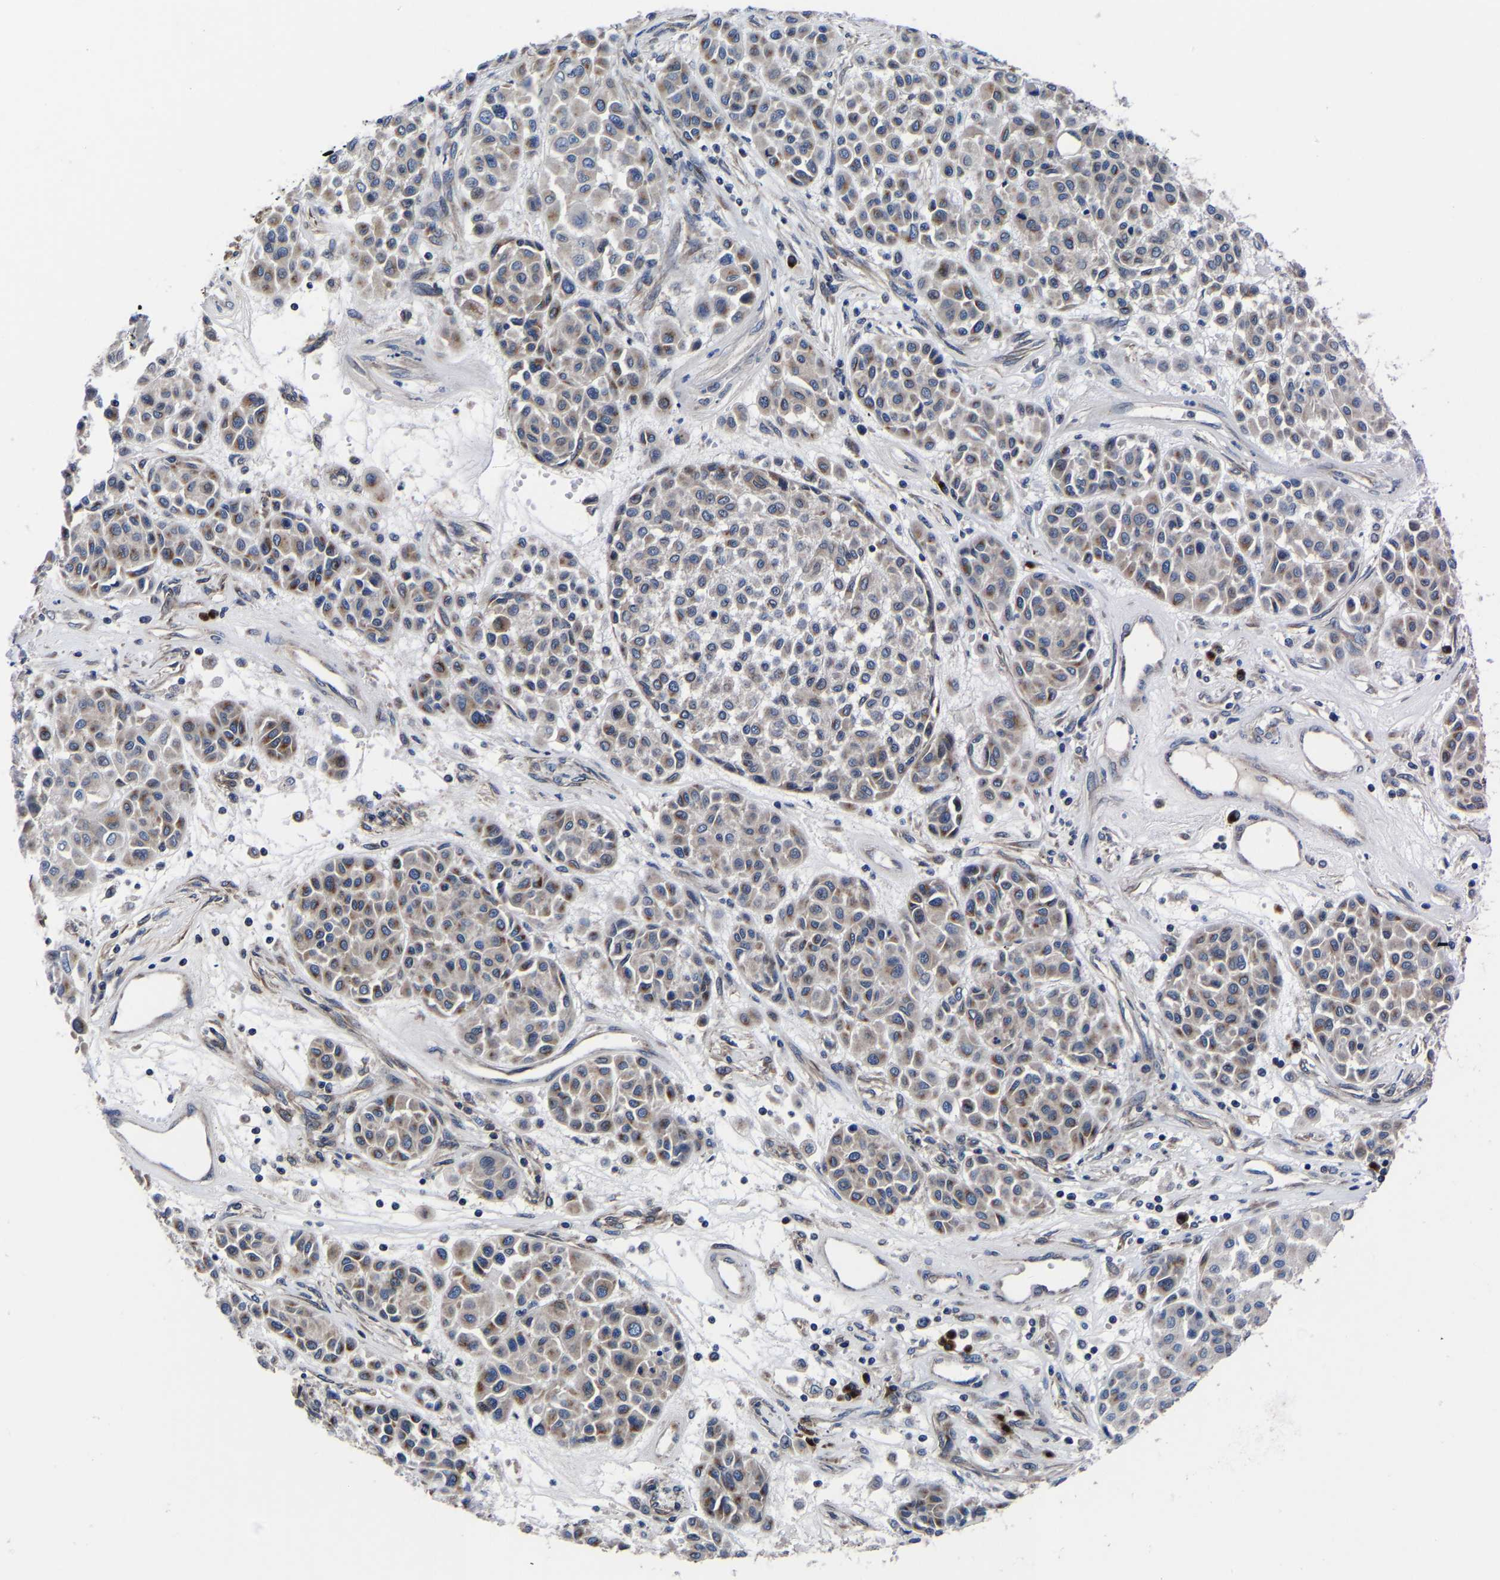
{"staining": {"intensity": "weak", "quantity": ">75%", "location": "cytoplasmic/membranous"}, "tissue": "melanoma", "cell_type": "Tumor cells", "image_type": "cancer", "snomed": [{"axis": "morphology", "description": "Malignant melanoma, Metastatic site"}, {"axis": "topography", "description": "Soft tissue"}], "caption": "Brown immunohistochemical staining in malignant melanoma (metastatic site) displays weak cytoplasmic/membranous positivity in about >75% of tumor cells.", "gene": "EBAG9", "patient": {"sex": "male", "age": 41}}